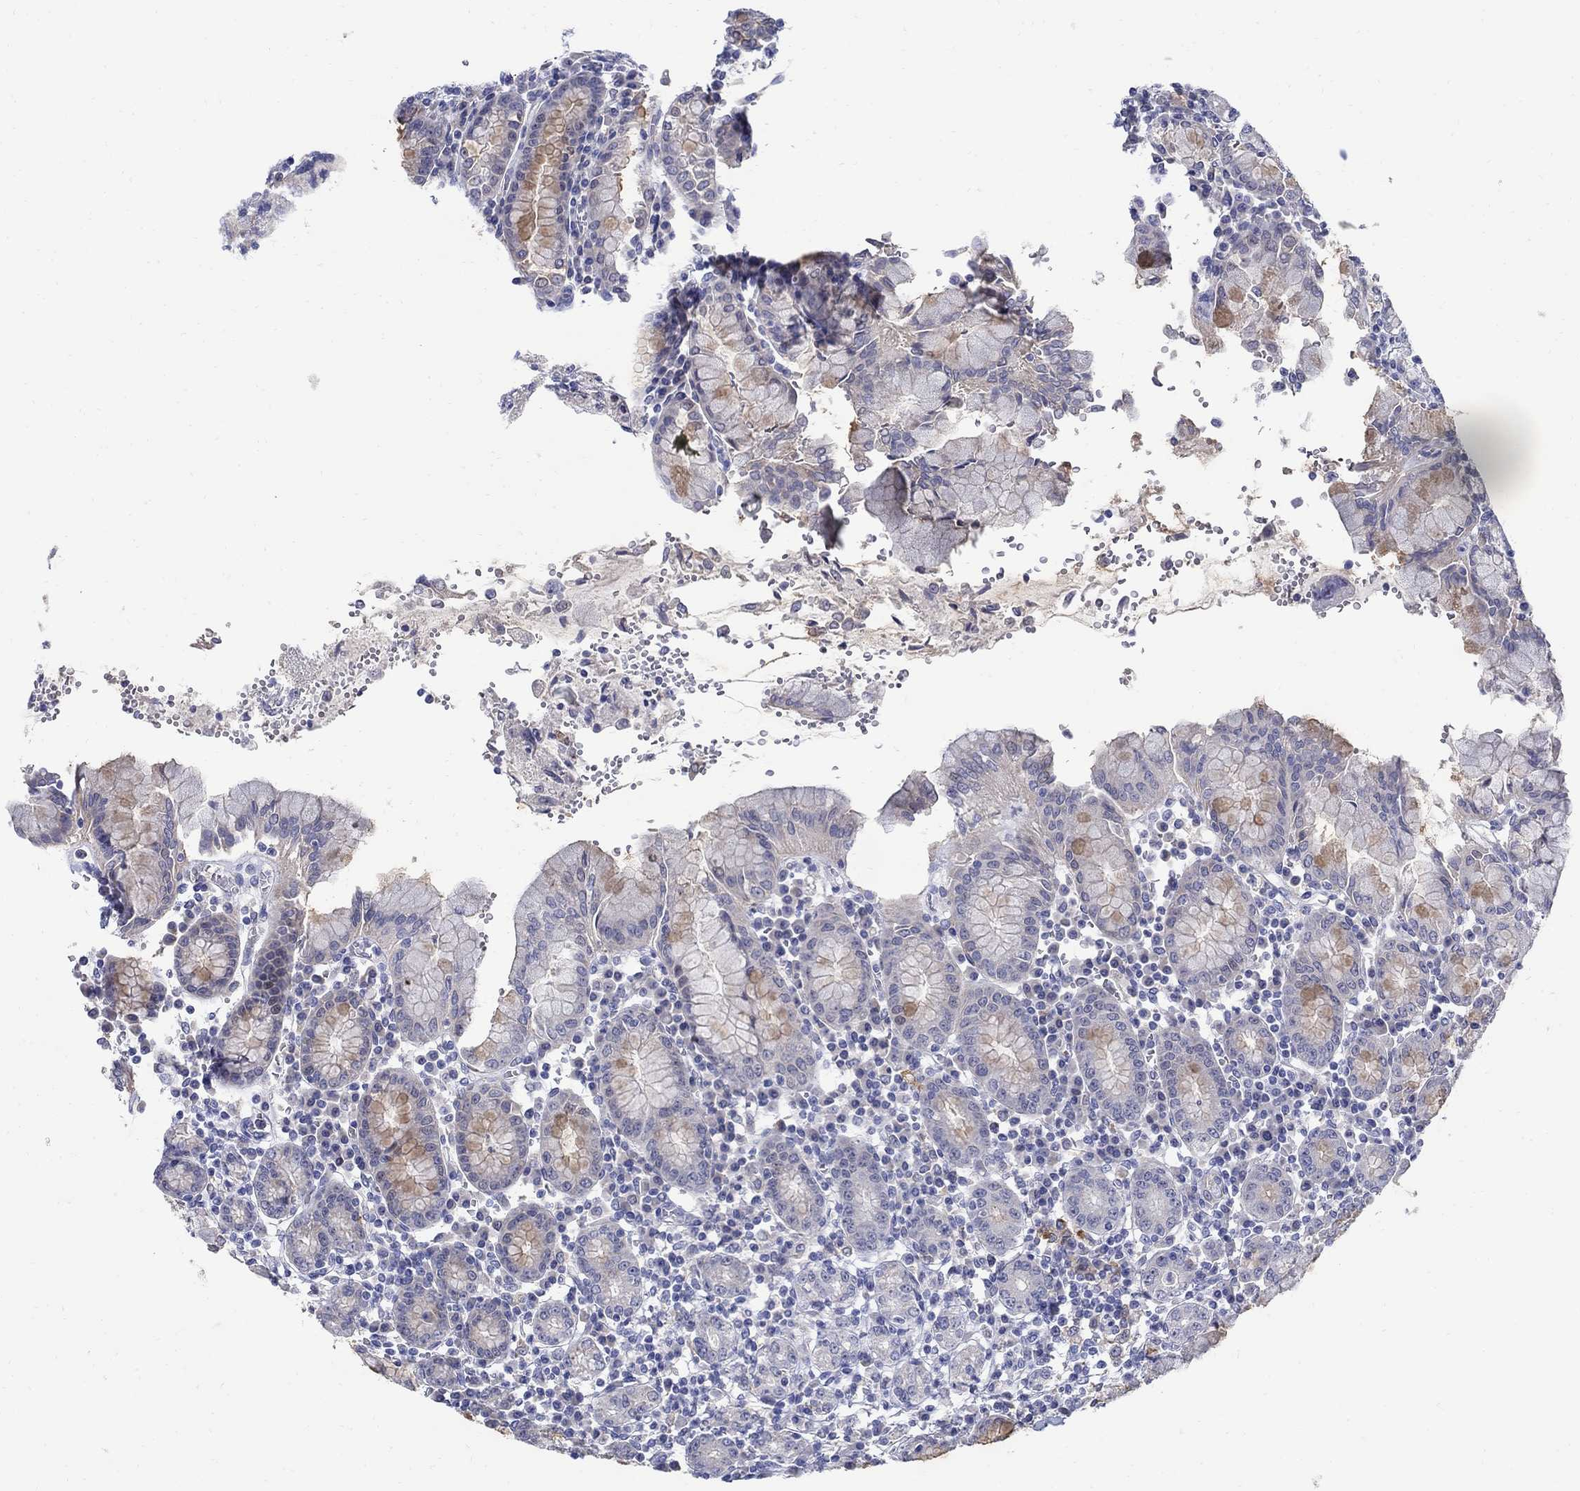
{"staining": {"intensity": "negative", "quantity": "none", "location": "none"}, "tissue": "stomach", "cell_type": "Glandular cells", "image_type": "normal", "snomed": [{"axis": "morphology", "description": "Normal tissue, NOS"}, {"axis": "topography", "description": "Stomach, upper"}, {"axis": "topography", "description": "Stomach"}], "caption": "Benign stomach was stained to show a protein in brown. There is no significant positivity in glandular cells.", "gene": "REEP2", "patient": {"sex": "male", "age": 62}}